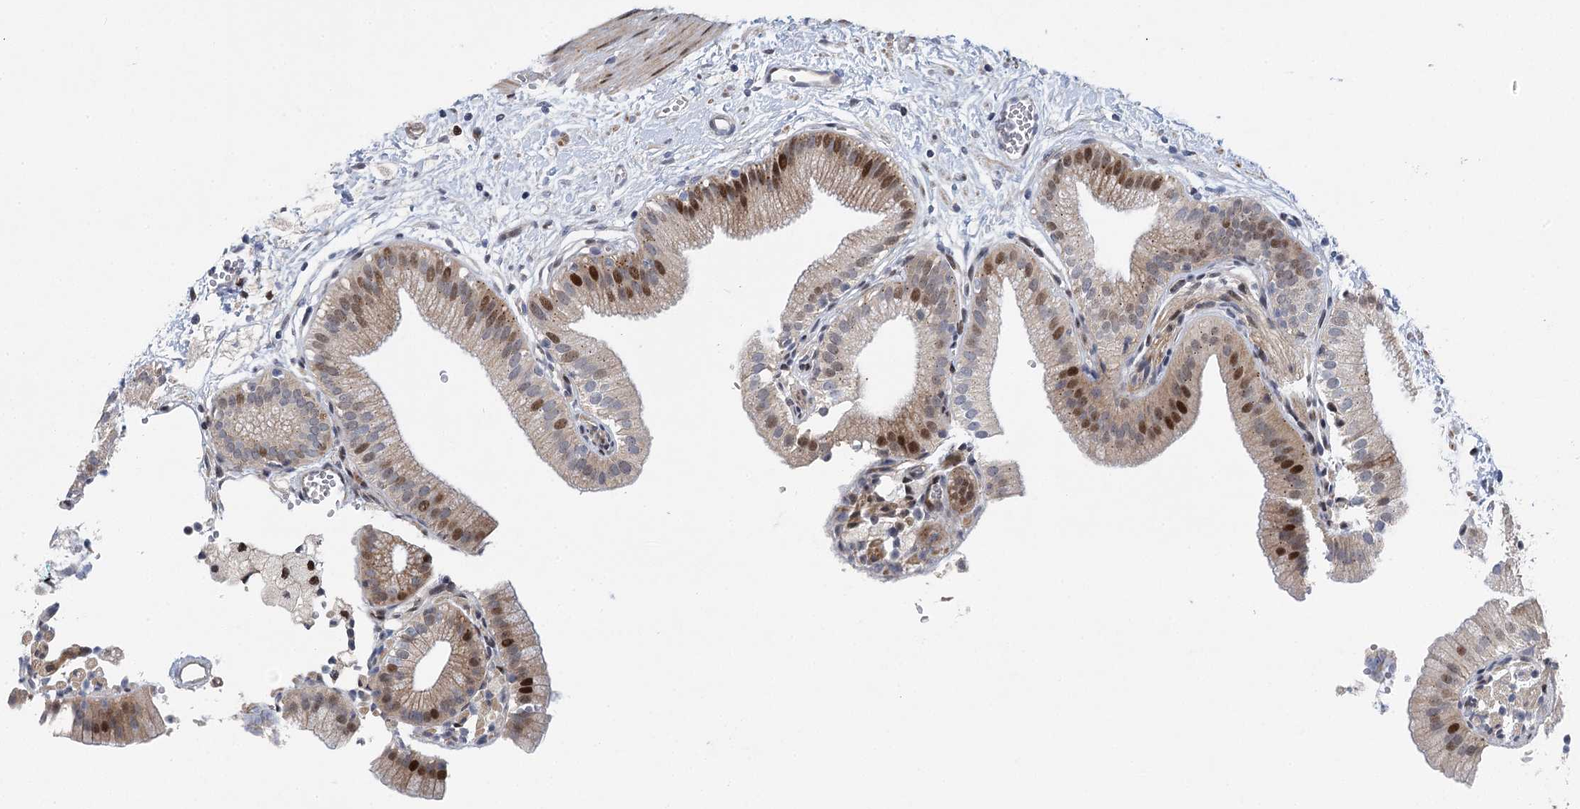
{"staining": {"intensity": "moderate", "quantity": "25%-75%", "location": "cytoplasmic/membranous,nuclear"}, "tissue": "gallbladder", "cell_type": "Glandular cells", "image_type": "normal", "snomed": [{"axis": "morphology", "description": "Normal tissue, NOS"}, {"axis": "topography", "description": "Gallbladder"}], "caption": "Unremarkable gallbladder reveals moderate cytoplasmic/membranous,nuclear staining in about 25%-75% of glandular cells.", "gene": "CAMTA1", "patient": {"sex": "male", "age": 55}}